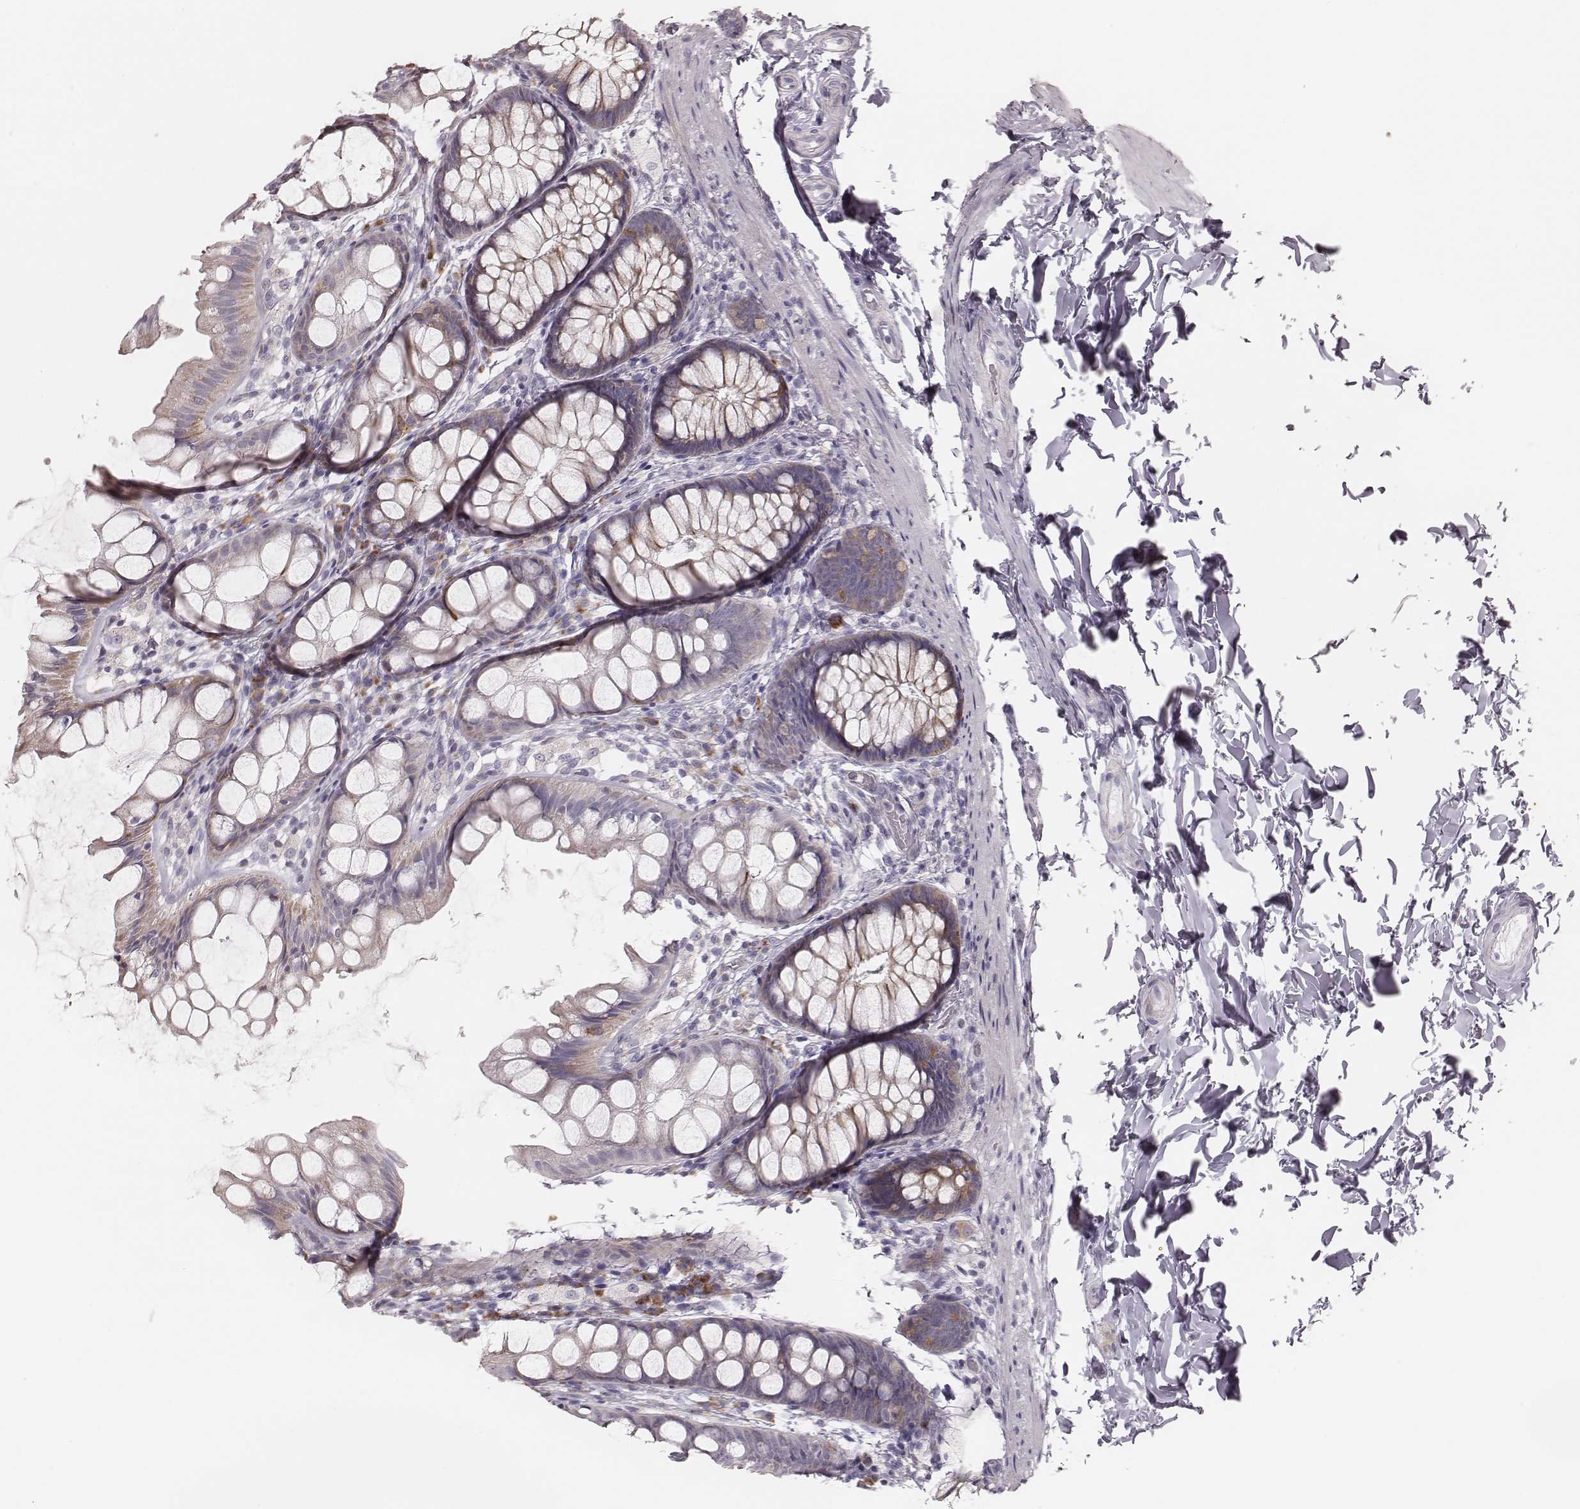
{"staining": {"intensity": "negative", "quantity": "none", "location": "none"}, "tissue": "colon", "cell_type": "Endothelial cells", "image_type": "normal", "snomed": [{"axis": "morphology", "description": "Normal tissue, NOS"}, {"axis": "topography", "description": "Colon"}], "caption": "This is an immunohistochemistry histopathology image of benign colon. There is no positivity in endothelial cells.", "gene": "KIF5C", "patient": {"sex": "male", "age": 47}}